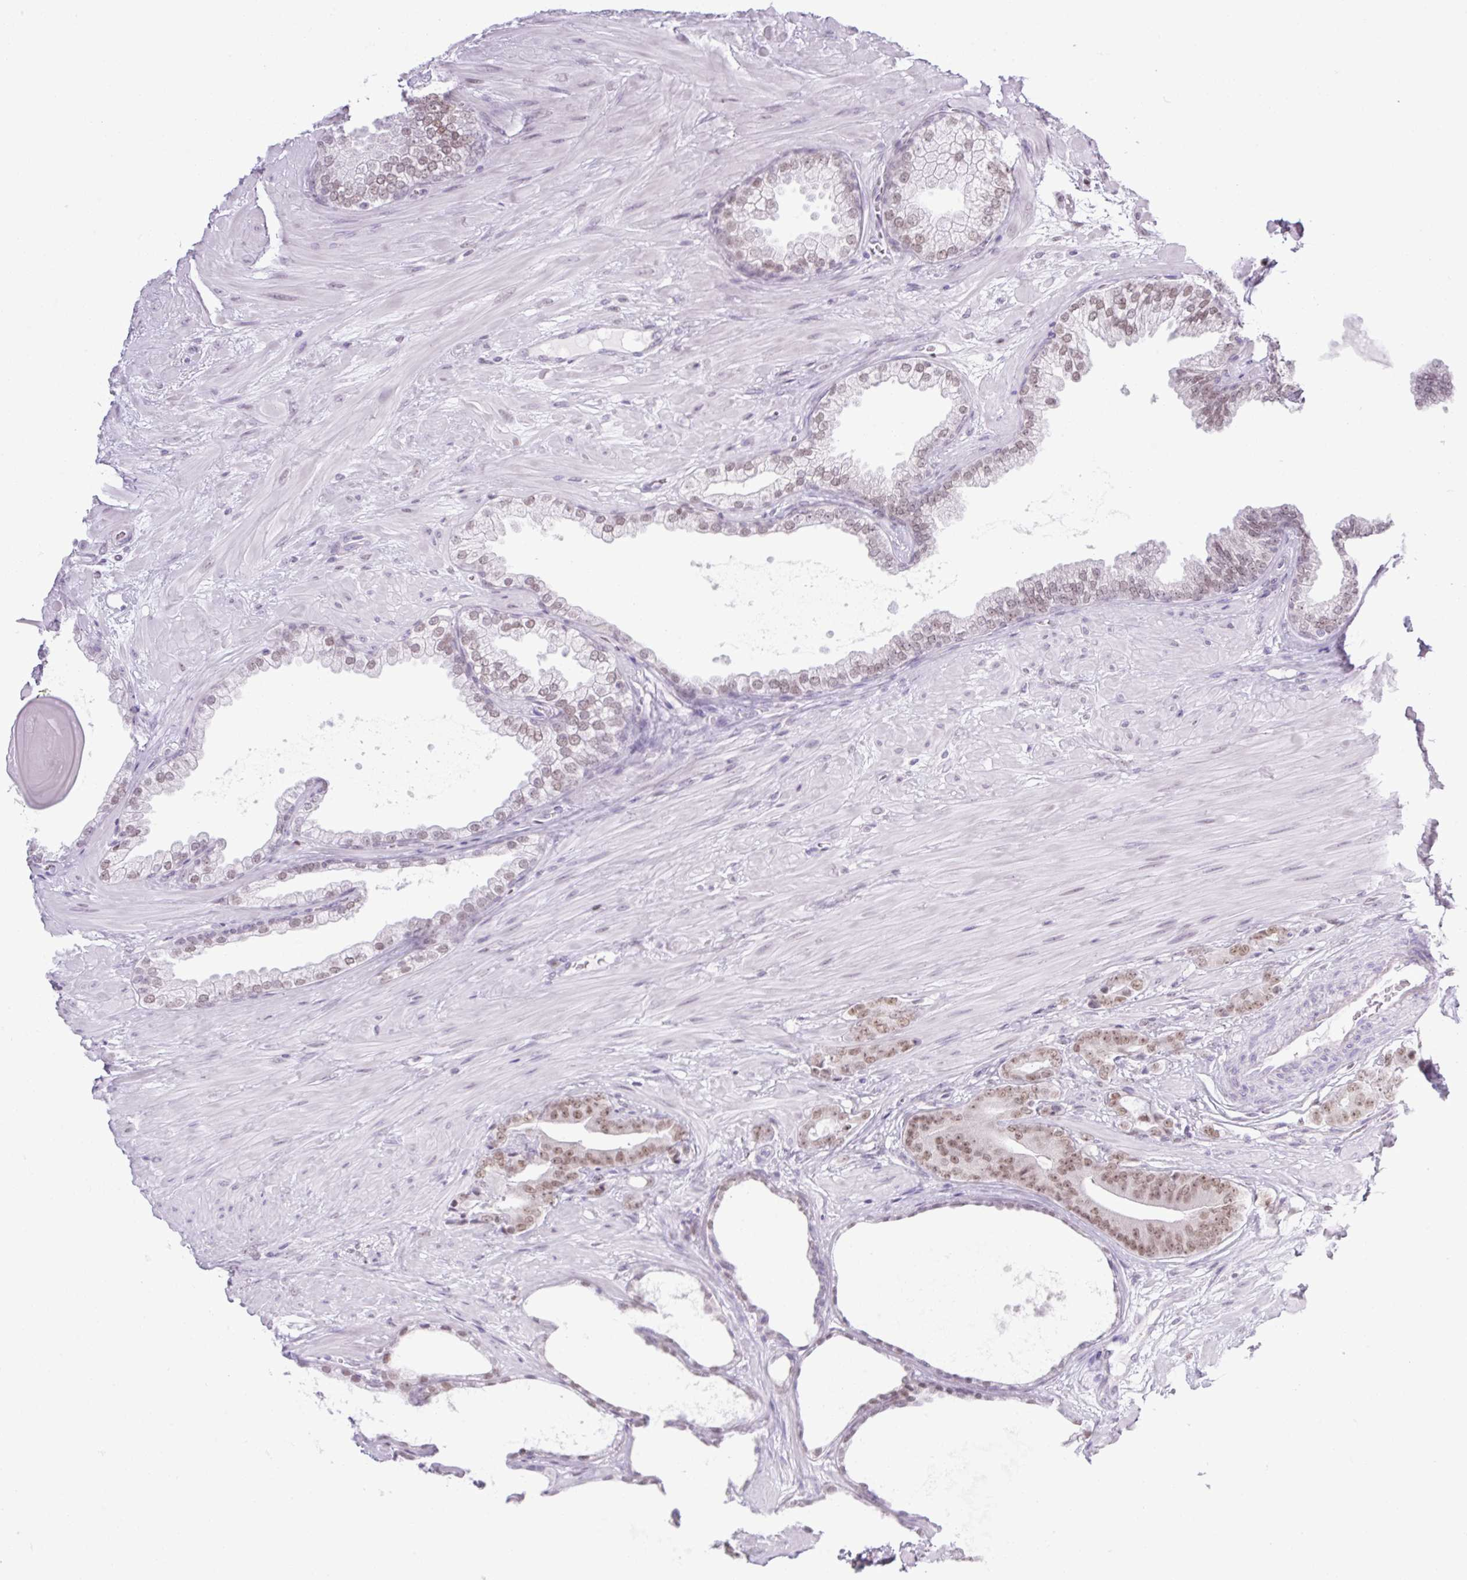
{"staining": {"intensity": "moderate", "quantity": ">75%", "location": "nuclear"}, "tissue": "prostate cancer", "cell_type": "Tumor cells", "image_type": "cancer", "snomed": [{"axis": "morphology", "description": "Adenocarcinoma, Low grade"}, {"axis": "topography", "description": "Prostate"}], "caption": "DAB immunohistochemical staining of human low-grade adenocarcinoma (prostate) exhibits moderate nuclear protein positivity in approximately >75% of tumor cells. The staining is performed using DAB (3,3'-diaminobenzidine) brown chromogen to label protein expression. The nuclei are counter-stained blue using hematoxylin.", "gene": "TLE3", "patient": {"sex": "male", "age": 61}}